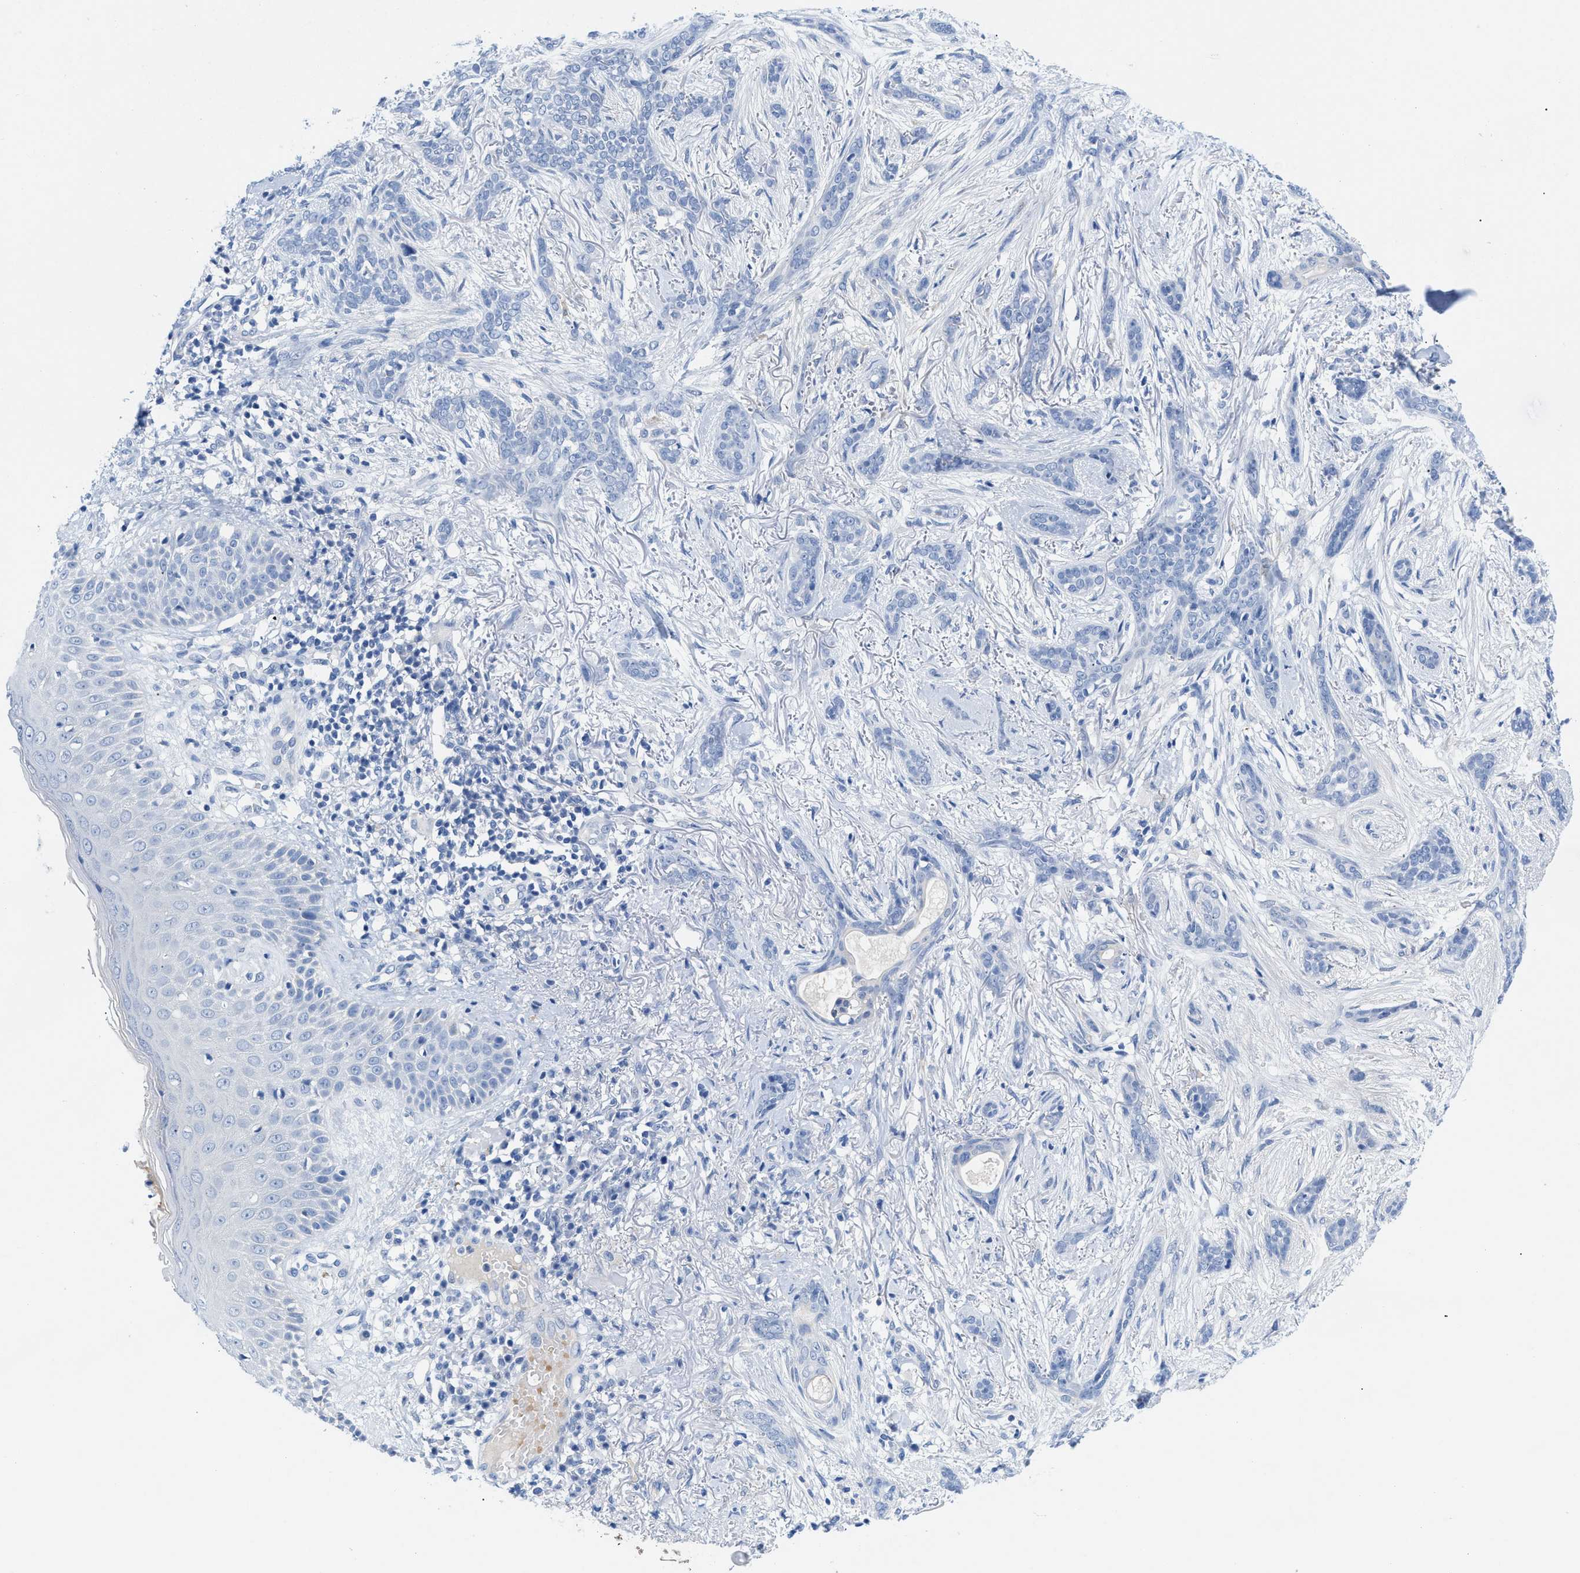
{"staining": {"intensity": "negative", "quantity": "none", "location": "none"}, "tissue": "skin cancer", "cell_type": "Tumor cells", "image_type": "cancer", "snomed": [{"axis": "morphology", "description": "Basal cell carcinoma"}, {"axis": "morphology", "description": "Adnexal tumor, benign"}, {"axis": "topography", "description": "Skin"}], "caption": "High power microscopy histopathology image of an IHC micrograph of skin basal cell carcinoma, revealing no significant expression in tumor cells.", "gene": "BPGM", "patient": {"sex": "female", "age": 42}}